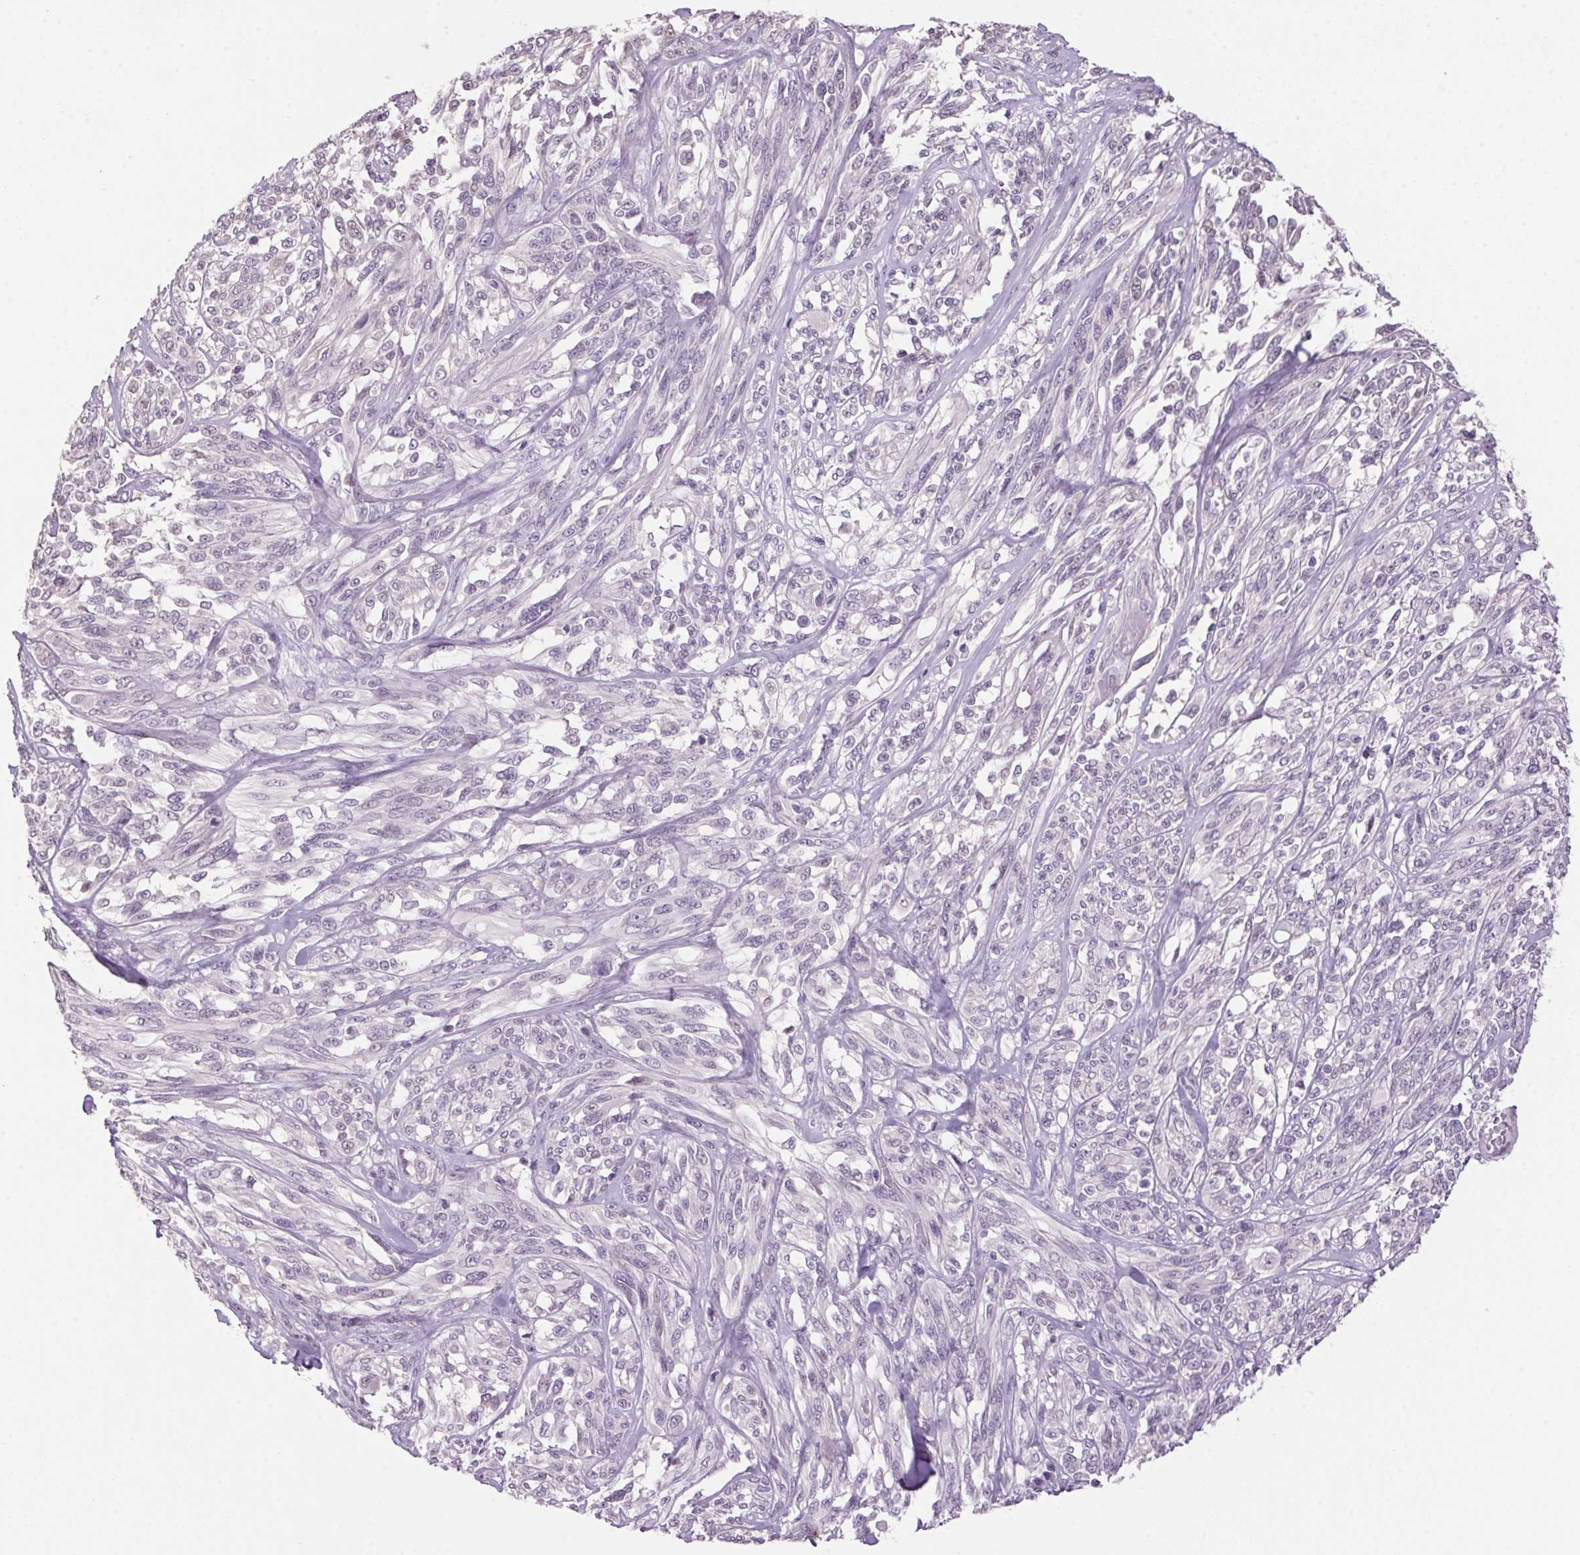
{"staining": {"intensity": "negative", "quantity": "none", "location": "none"}, "tissue": "melanoma", "cell_type": "Tumor cells", "image_type": "cancer", "snomed": [{"axis": "morphology", "description": "Malignant melanoma, NOS"}, {"axis": "topography", "description": "Skin"}], "caption": "Human melanoma stained for a protein using IHC exhibits no positivity in tumor cells.", "gene": "VWA3B", "patient": {"sex": "female", "age": 91}}